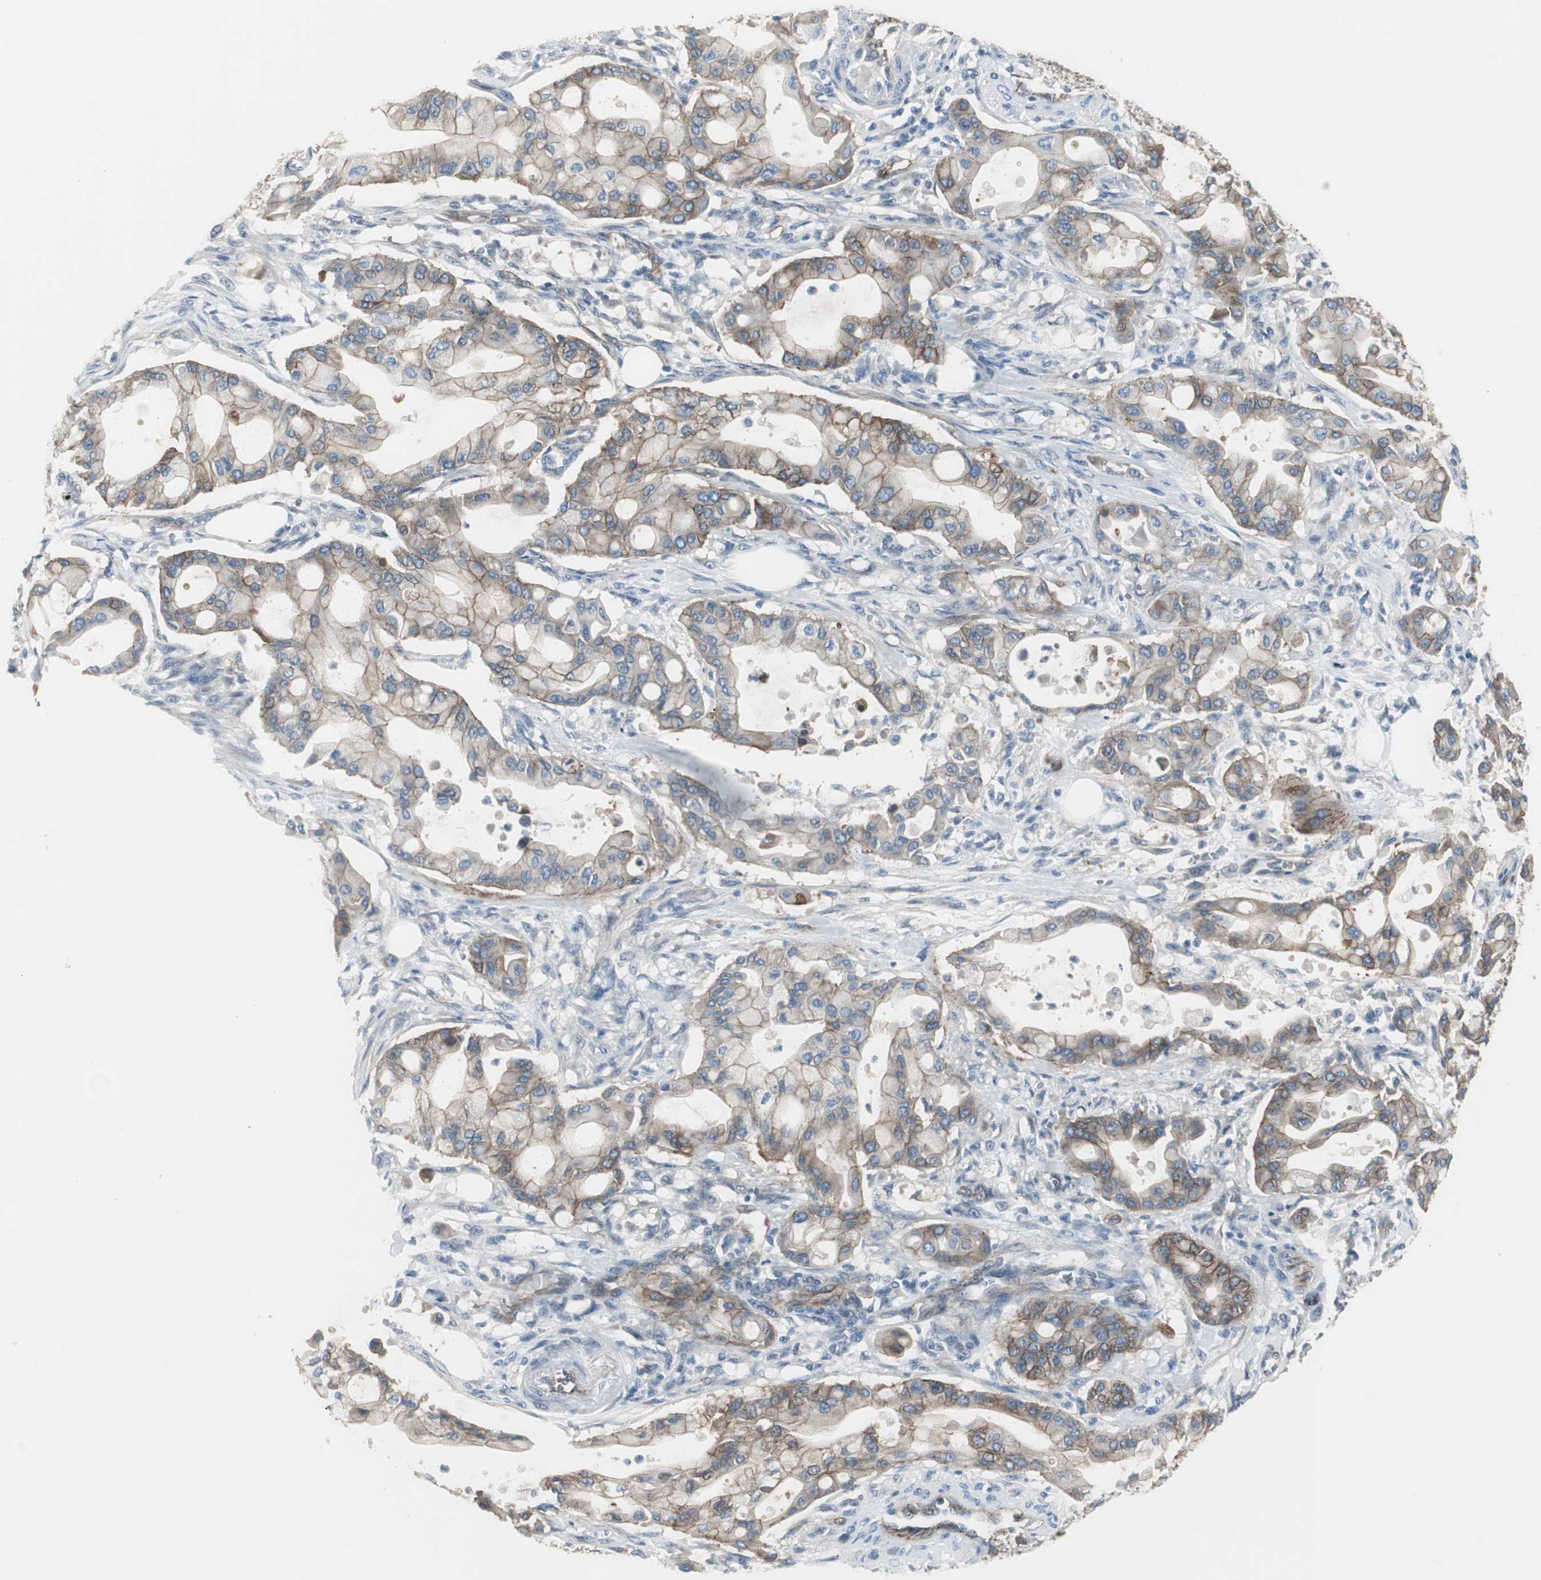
{"staining": {"intensity": "moderate", "quantity": ">75%", "location": "cytoplasmic/membranous"}, "tissue": "pancreatic cancer", "cell_type": "Tumor cells", "image_type": "cancer", "snomed": [{"axis": "morphology", "description": "Adenocarcinoma, NOS"}, {"axis": "morphology", "description": "Adenocarcinoma, metastatic, NOS"}, {"axis": "topography", "description": "Lymph node"}, {"axis": "topography", "description": "Pancreas"}, {"axis": "topography", "description": "Duodenum"}], "caption": "Metastatic adenocarcinoma (pancreatic) stained with DAB (3,3'-diaminobenzidine) immunohistochemistry exhibits medium levels of moderate cytoplasmic/membranous positivity in approximately >75% of tumor cells.", "gene": "STXBP4", "patient": {"sex": "female", "age": 64}}